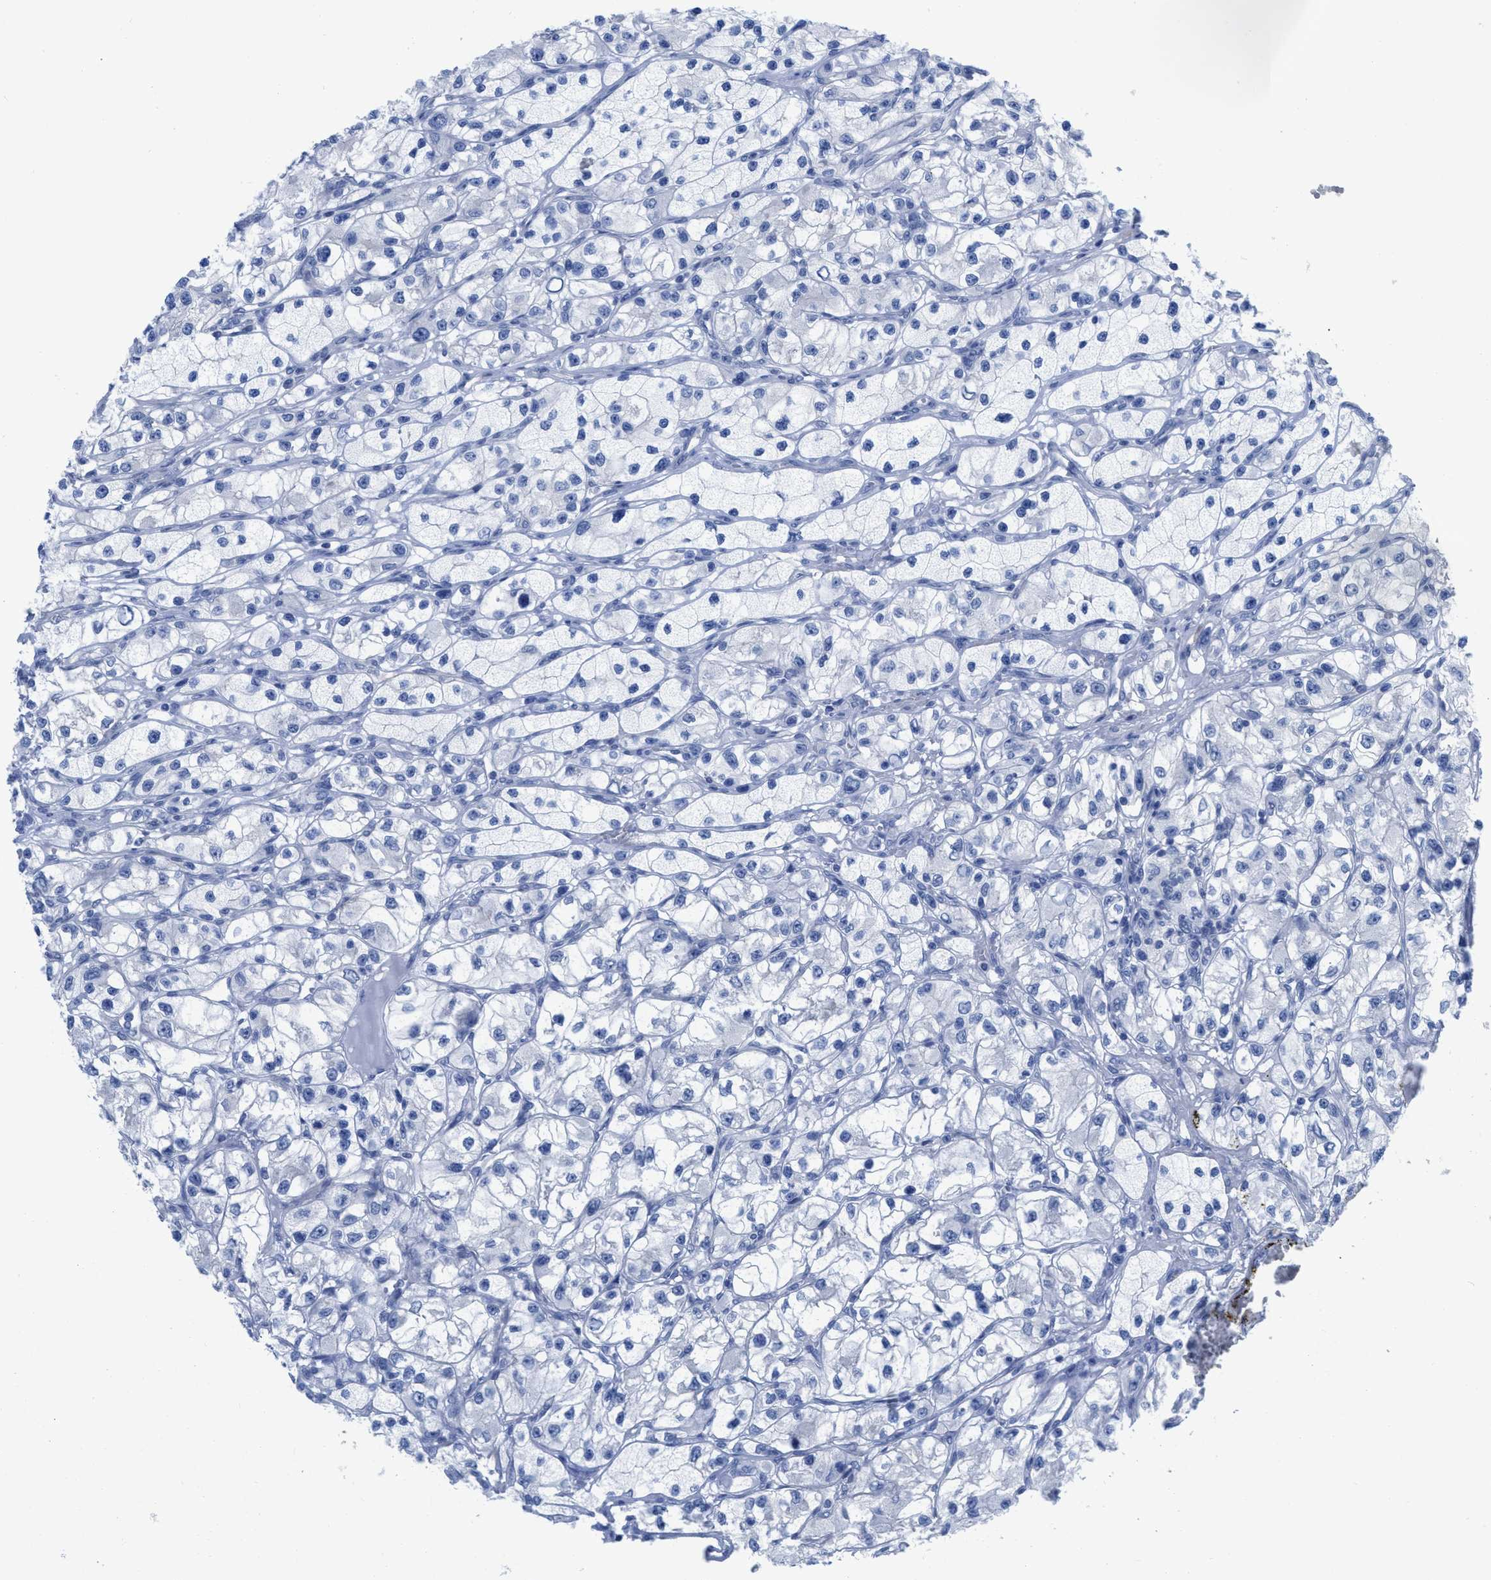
{"staining": {"intensity": "negative", "quantity": "none", "location": "none"}, "tissue": "renal cancer", "cell_type": "Tumor cells", "image_type": "cancer", "snomed": [{"axis": "morphology", "description": "Adenocarcinoma, NOS"}, {"axis": "topography", "description": "Kidney"}], "caption": "A histopathology image of human renal cancer is negative for staining in tumor cells.", "gene": "ACKR1", "patient": {"sex": "female", "age": 57}}